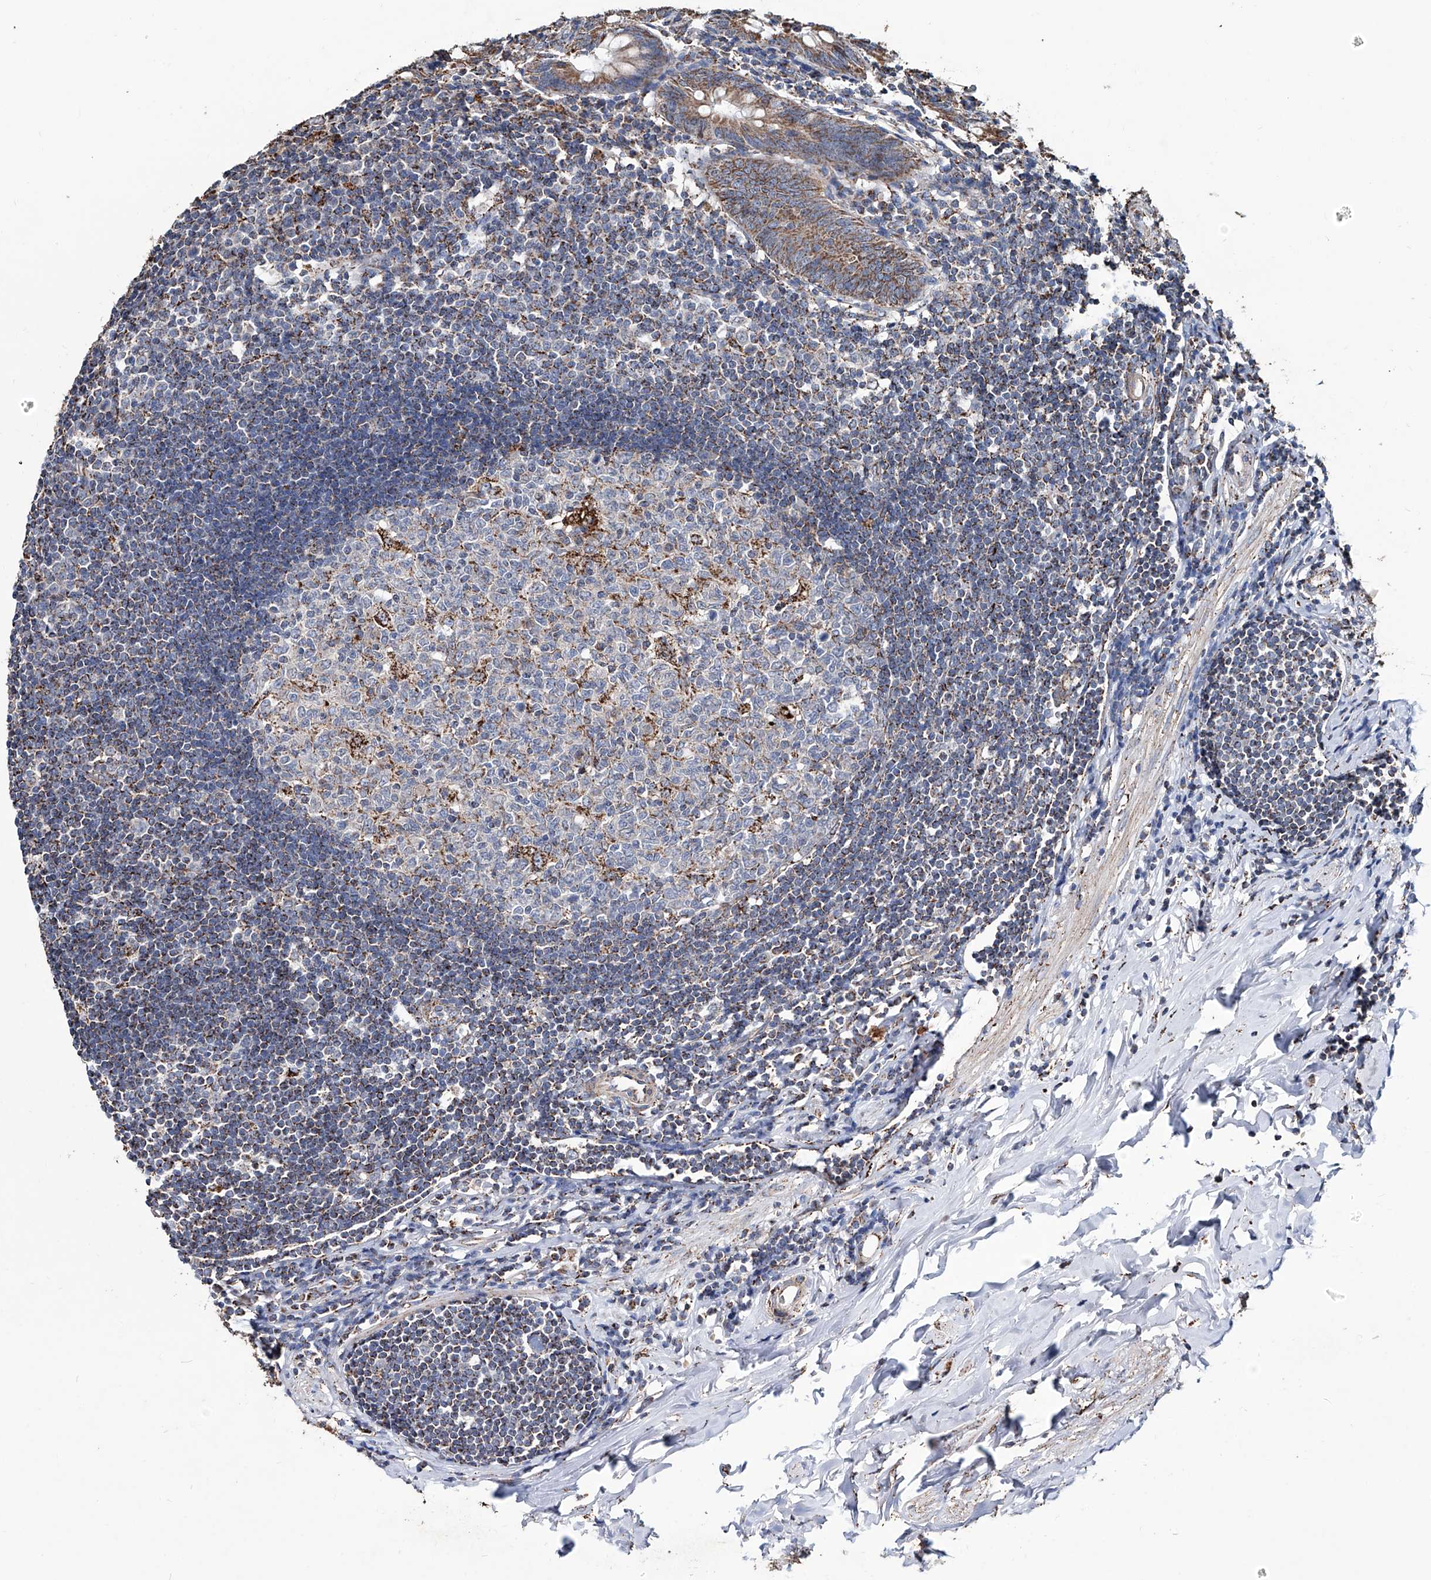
{"staining": {"intensity": "moderate", "quantity": ">75%", "location": "cytoplasmic/membranous"}, "tissue": "appendix", "cell_type": "Glandular cells", "image_type": "normal", "snomed": [{"axis": "morphology", "description": "Normal tissue, NOS"}, {"axis": "topography", "description": "Appendix"}], "caption": "Immunohistochemistry photomicrograph of unremarkable human appendix stained for a protein (brown), which exhibits medium levels of moderate cytoplasmic/membranous expression in approximately >75% of glandular cells.", "gene": "NHS", "patient": {"sex": "female", "age": 54}}